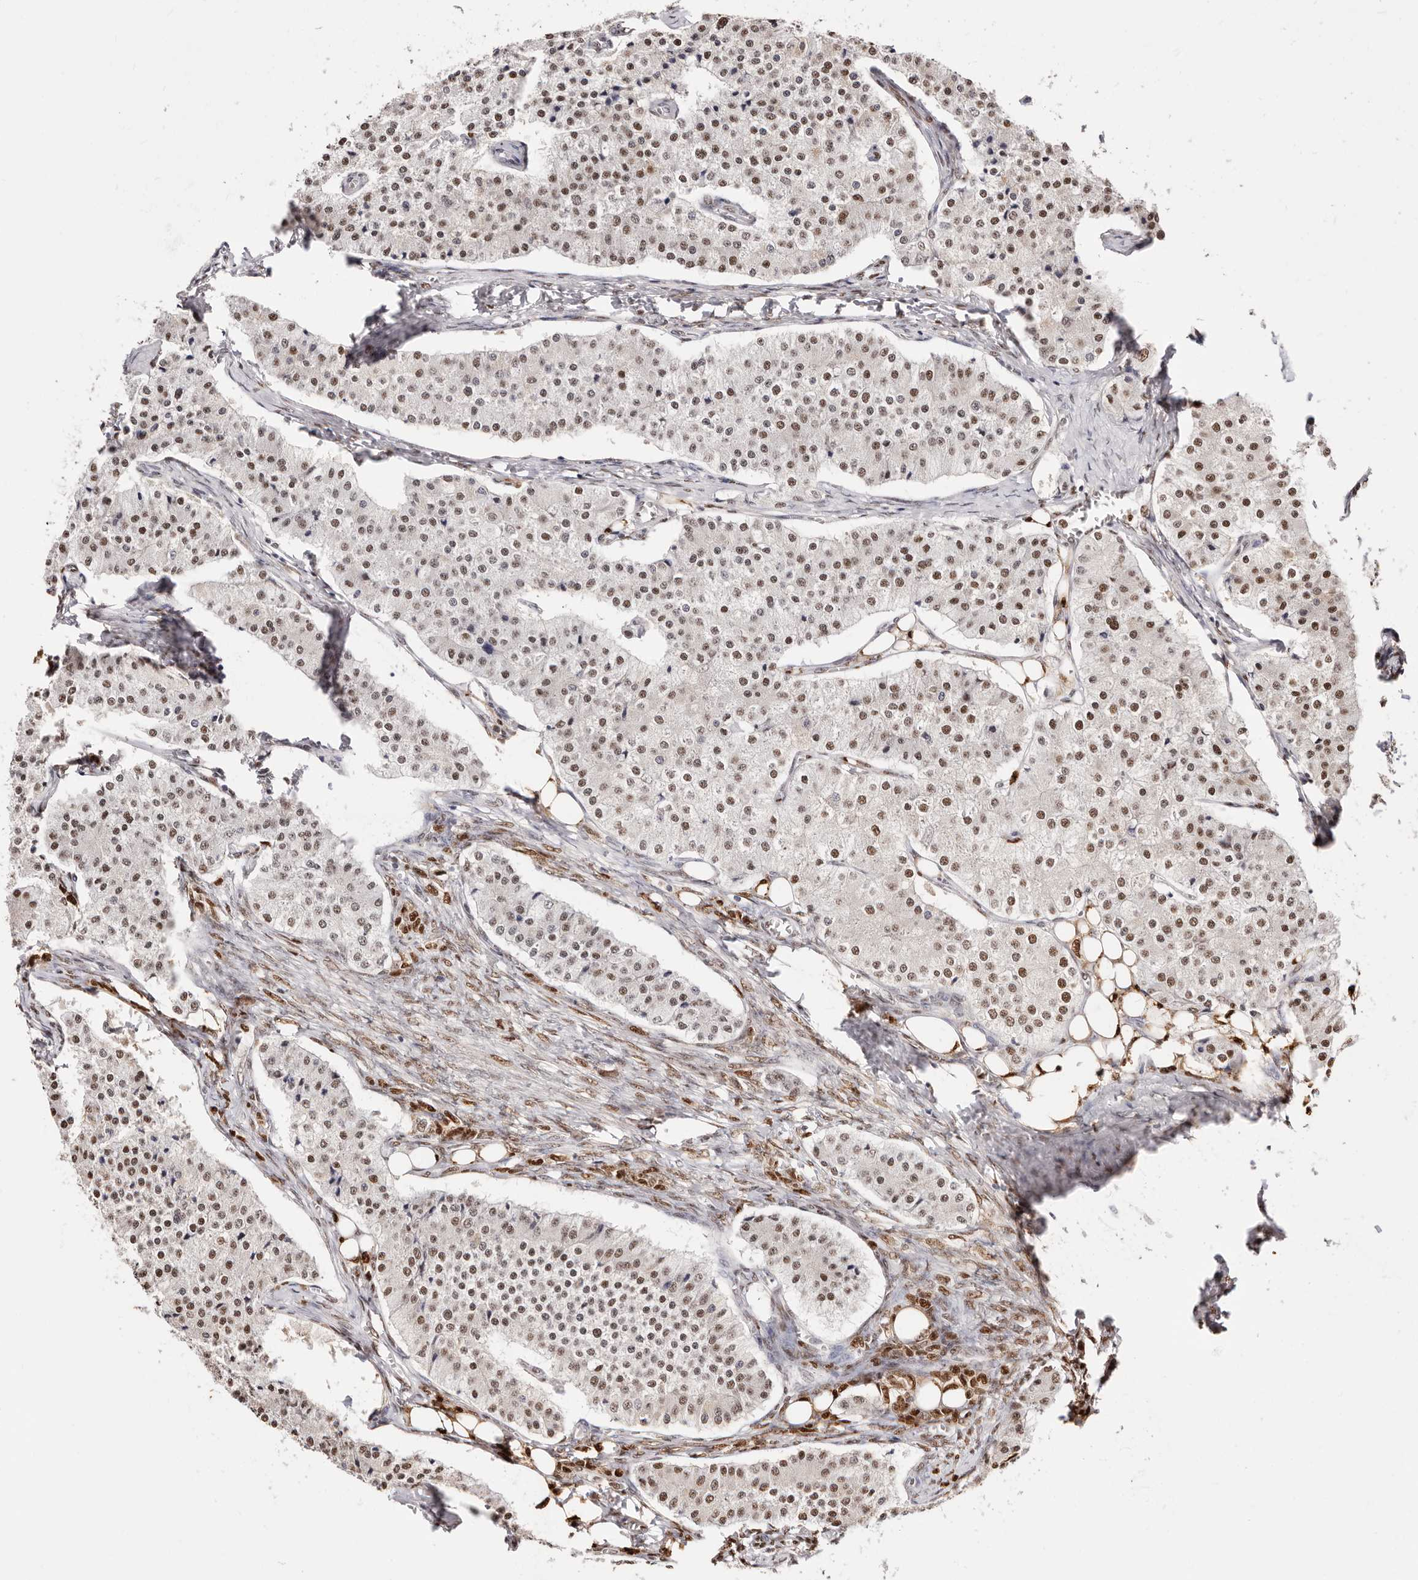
{"staining": {"intensity": "moderate", "quantity": ">75%", "location": "nuclear"}, "tissue": "carcinoid", "cell_type": "Tumor cells", "image_type": "cancer", "snomed": [{"axis": "morphology", "description": "Carcinoid, malignant, NOS"}, {"axis": "topography", "description": "Colon"}], "caption": "Tumor cells demonstrate medium levels of moderate nuclear expression in about >75% of cells in carcinoid (malignant).", "gene": "TKT", "patient": {"sex": "female", "age": 52}}